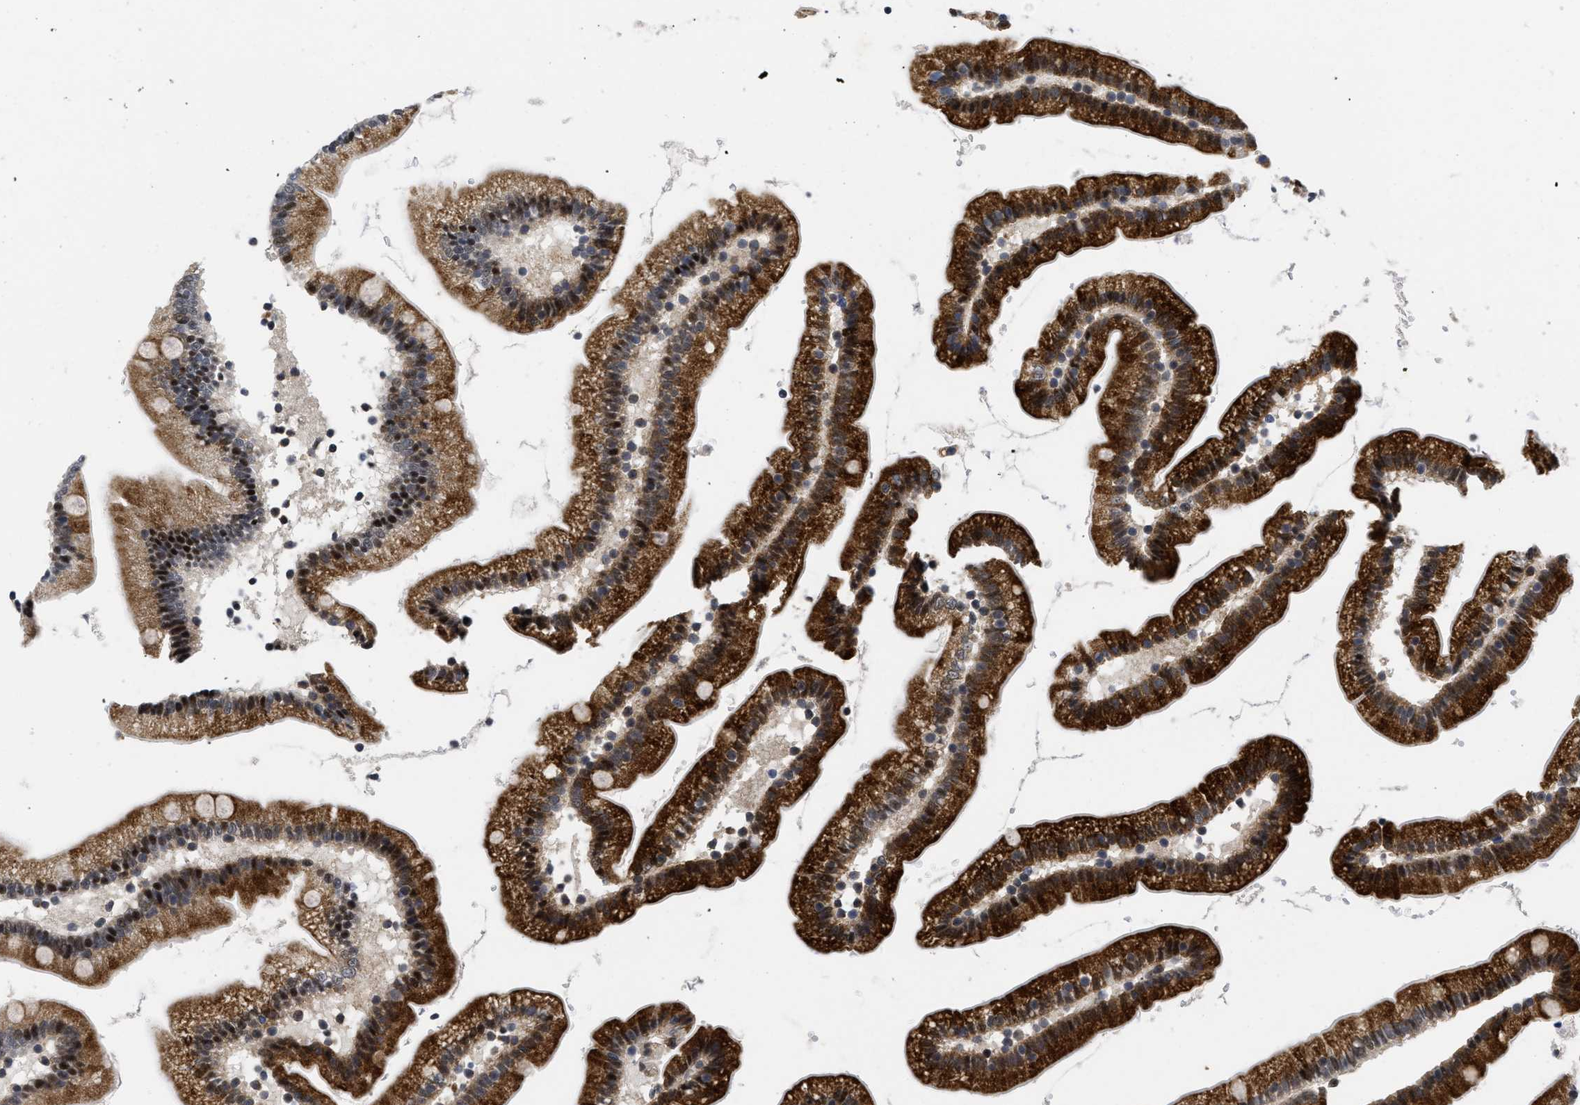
{"staining": {"intensity": "strong", "quantity": ">75%", "location": "cytoplasmic/membranous,nuclear"}, "tissue": "duodenum", "cell_type": "Glandular cells", "image_type": "normal", "snomed": [{"axis": "morphology", "description": "Normal tissue, NOS"}, {"axis": "topography", "description": "Duodenum"}], "caption": "A brown stain labels strong cytoplasmic/membranous,nuclear expression of a protein in glandular cells of unremarkable human duodenum.", "gene": "HIF1A", "patient": {"sex": "male", "age": 66}}